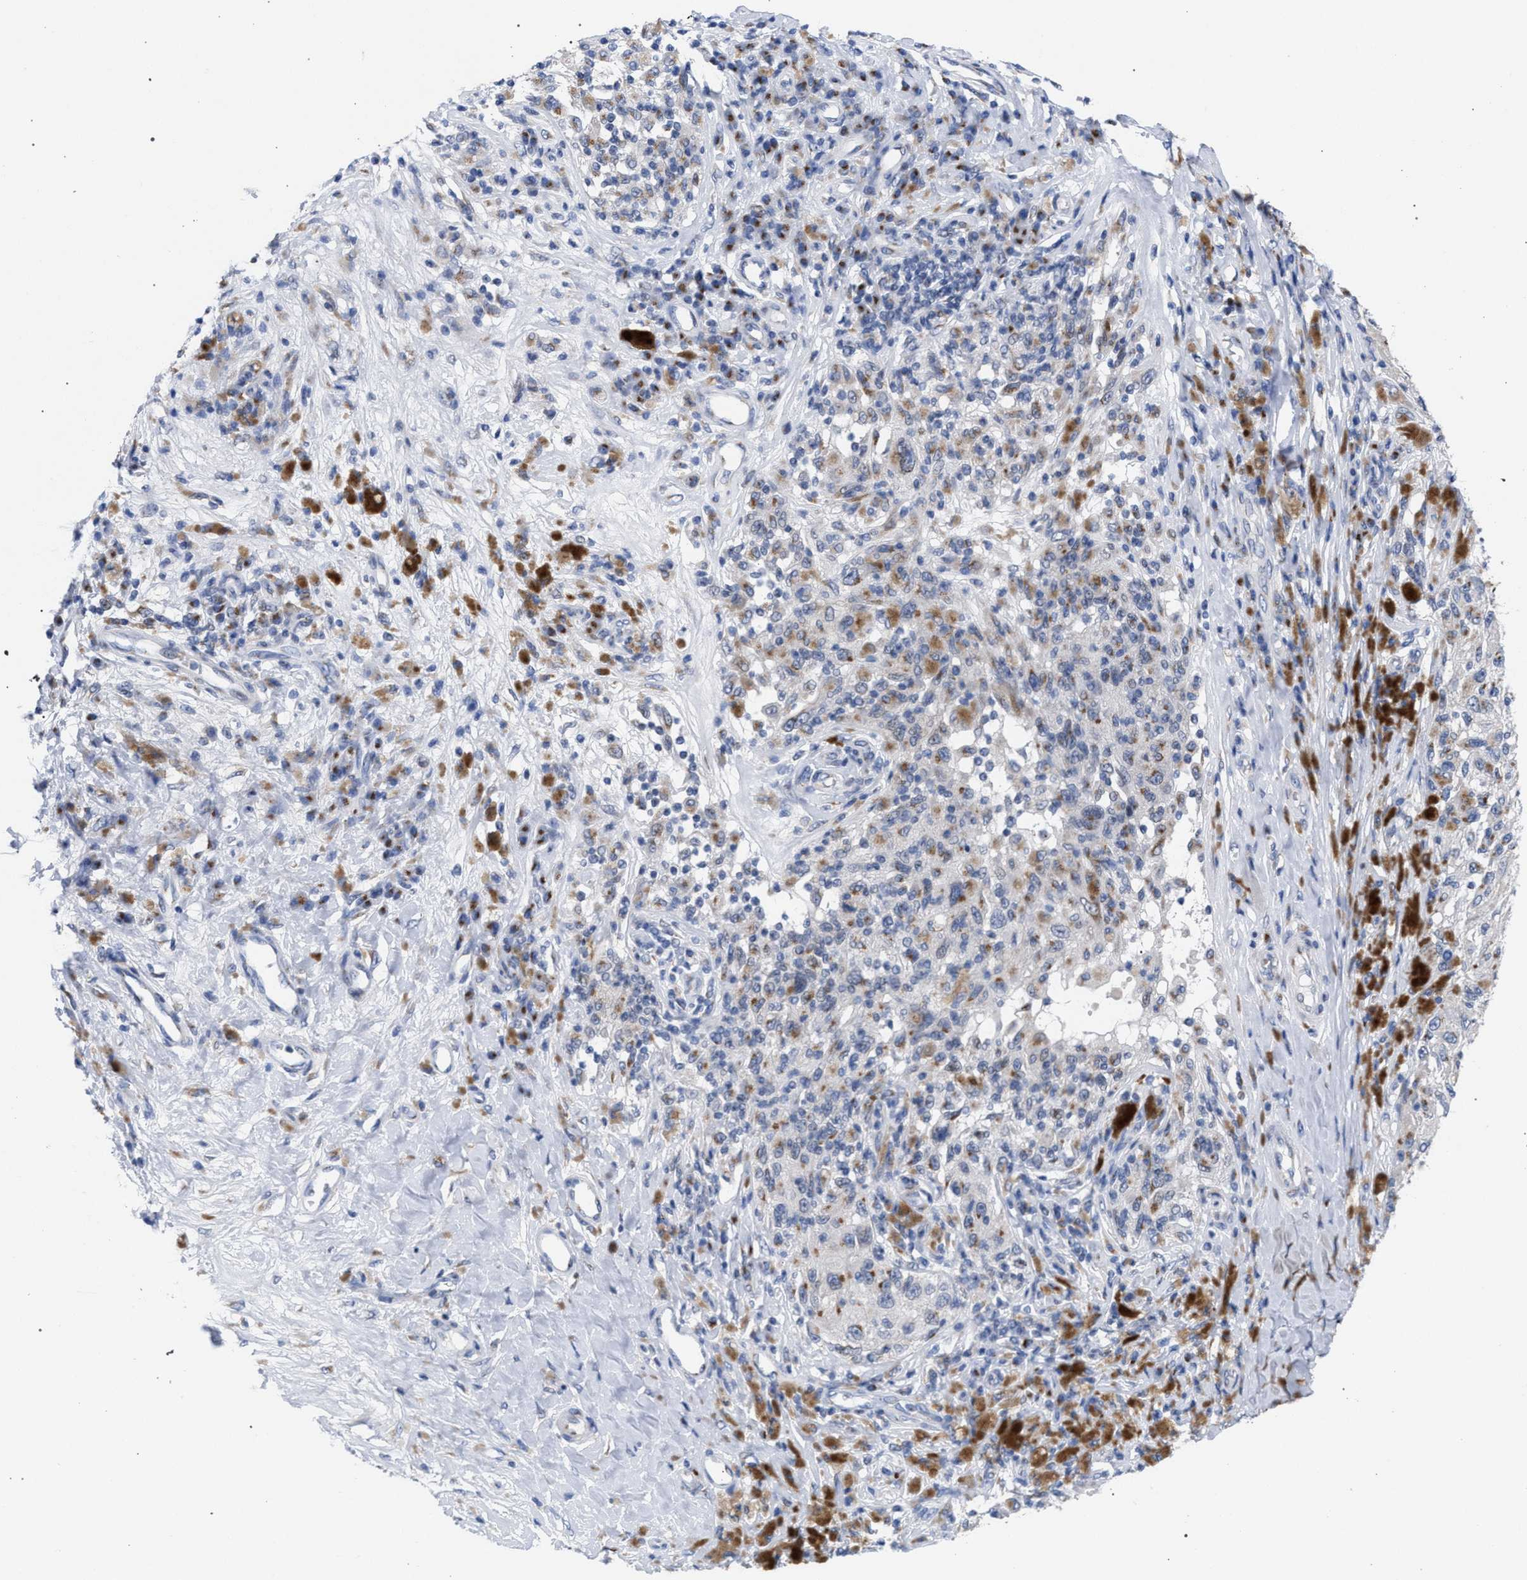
{"staining": {"intensity": "weak", "quantity": ">75%", "location": "cytoplasmic/membranous"}, "tissue": "melanoma", "cell_type": "Tumor cells", "image_type": "cancer", "snomed": [{"axis": "morphology", "description": "Malignant melanoma, NOS"}, {"axis": "topography", "description": "Skin"}], "caption": "Brown immunohistochemical staining in human malignant melanoma exhibits weak cytoplasmic/membranous expression in approximately >75% of tumor cells.", "gene": "GOLGA2", "patient": {"sex": "female", "age": 73}}